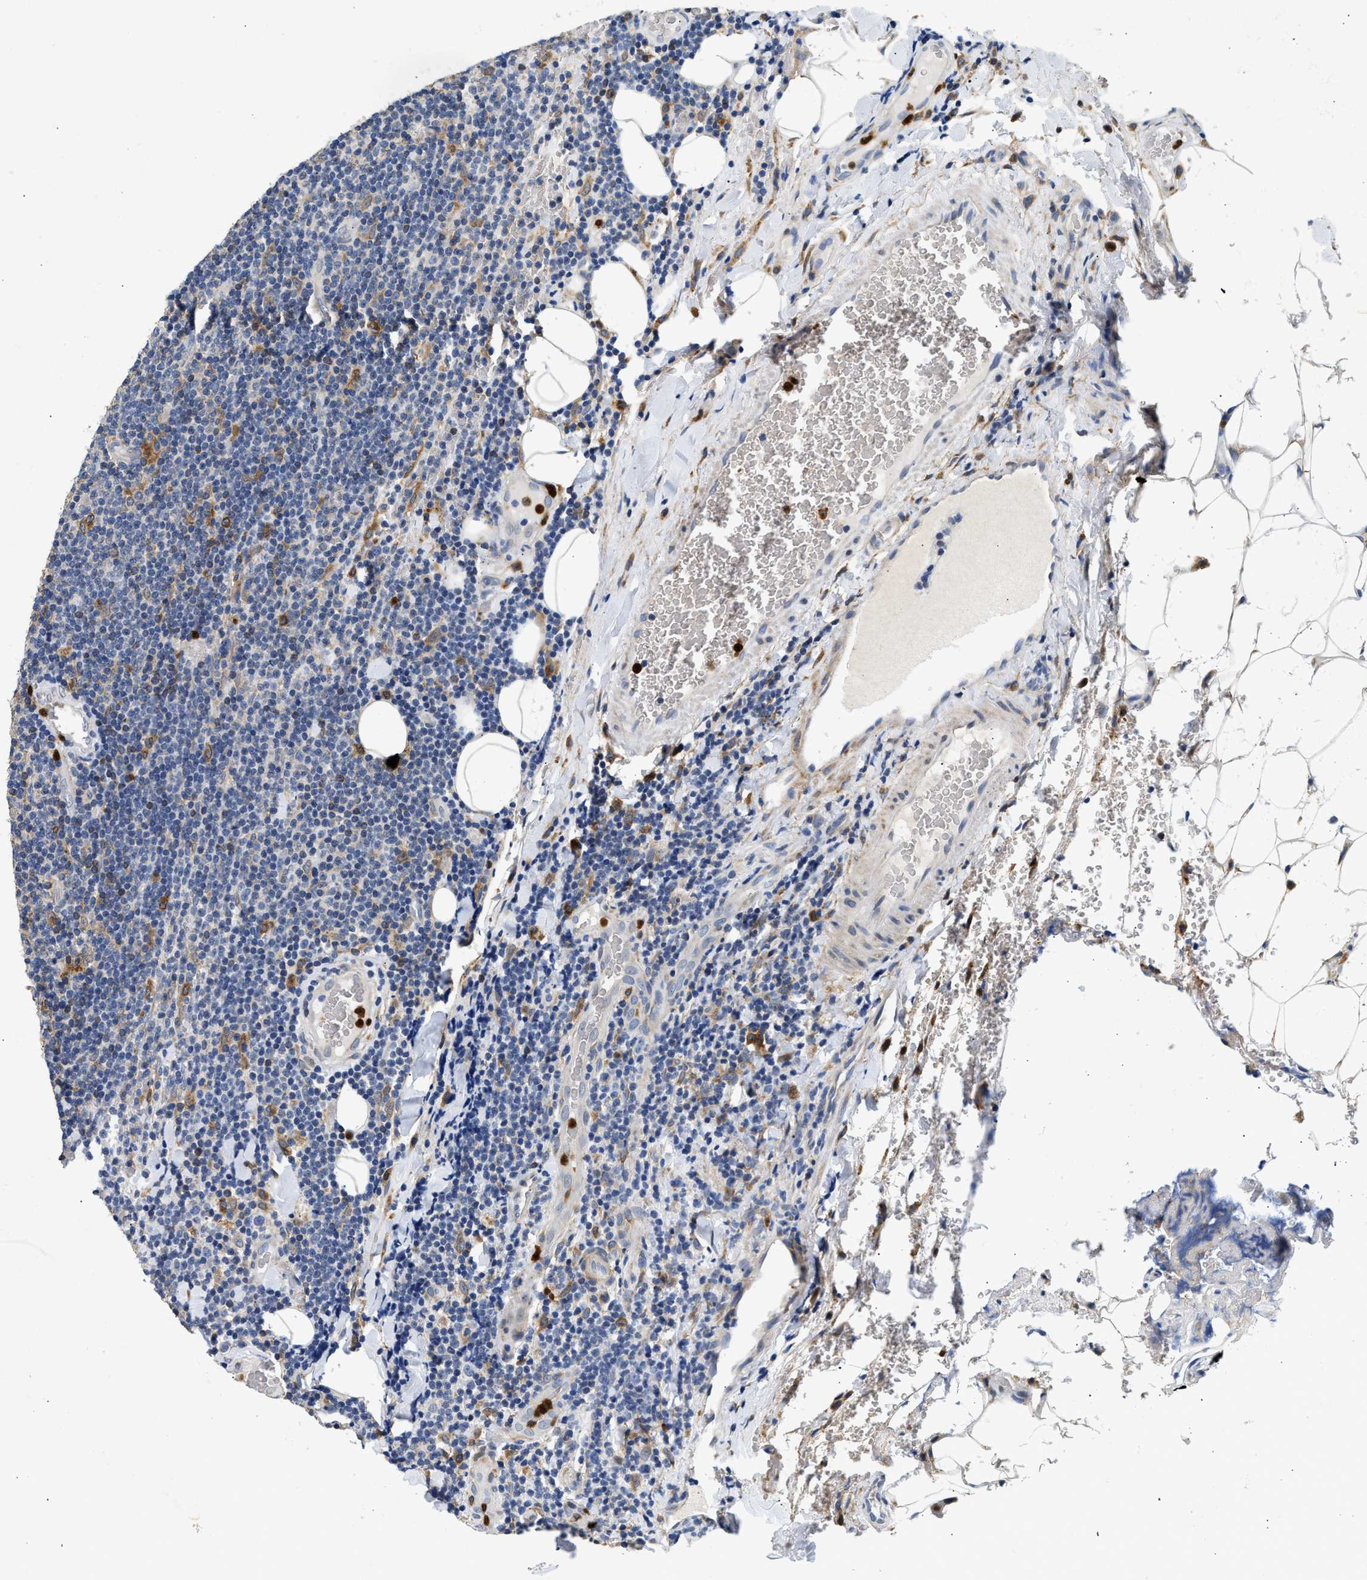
{"staining": {"intensity": "negative", "quantity": "none", "location": "none"}, "tissue": "lymphoma", "cell_type": "Tumor cells", "image_type": "cancer", "snomed": [{"axis": "morphology", "description": "Malignant lymphoma, non-Hodgkin's type, Low grade"}, {"axis": "topography", "description": "Lymph node"}], "caption": "IHC micrograph of low-grade malignant lymphoma, non-Hodgkin's type stained for a protein (brown), which reveals no staining in tumor cells. (DAB immunohistochemistry (IHC), high magnification).", "gene": "RAB31", "patient": {"sex": "male", "age": 66}}